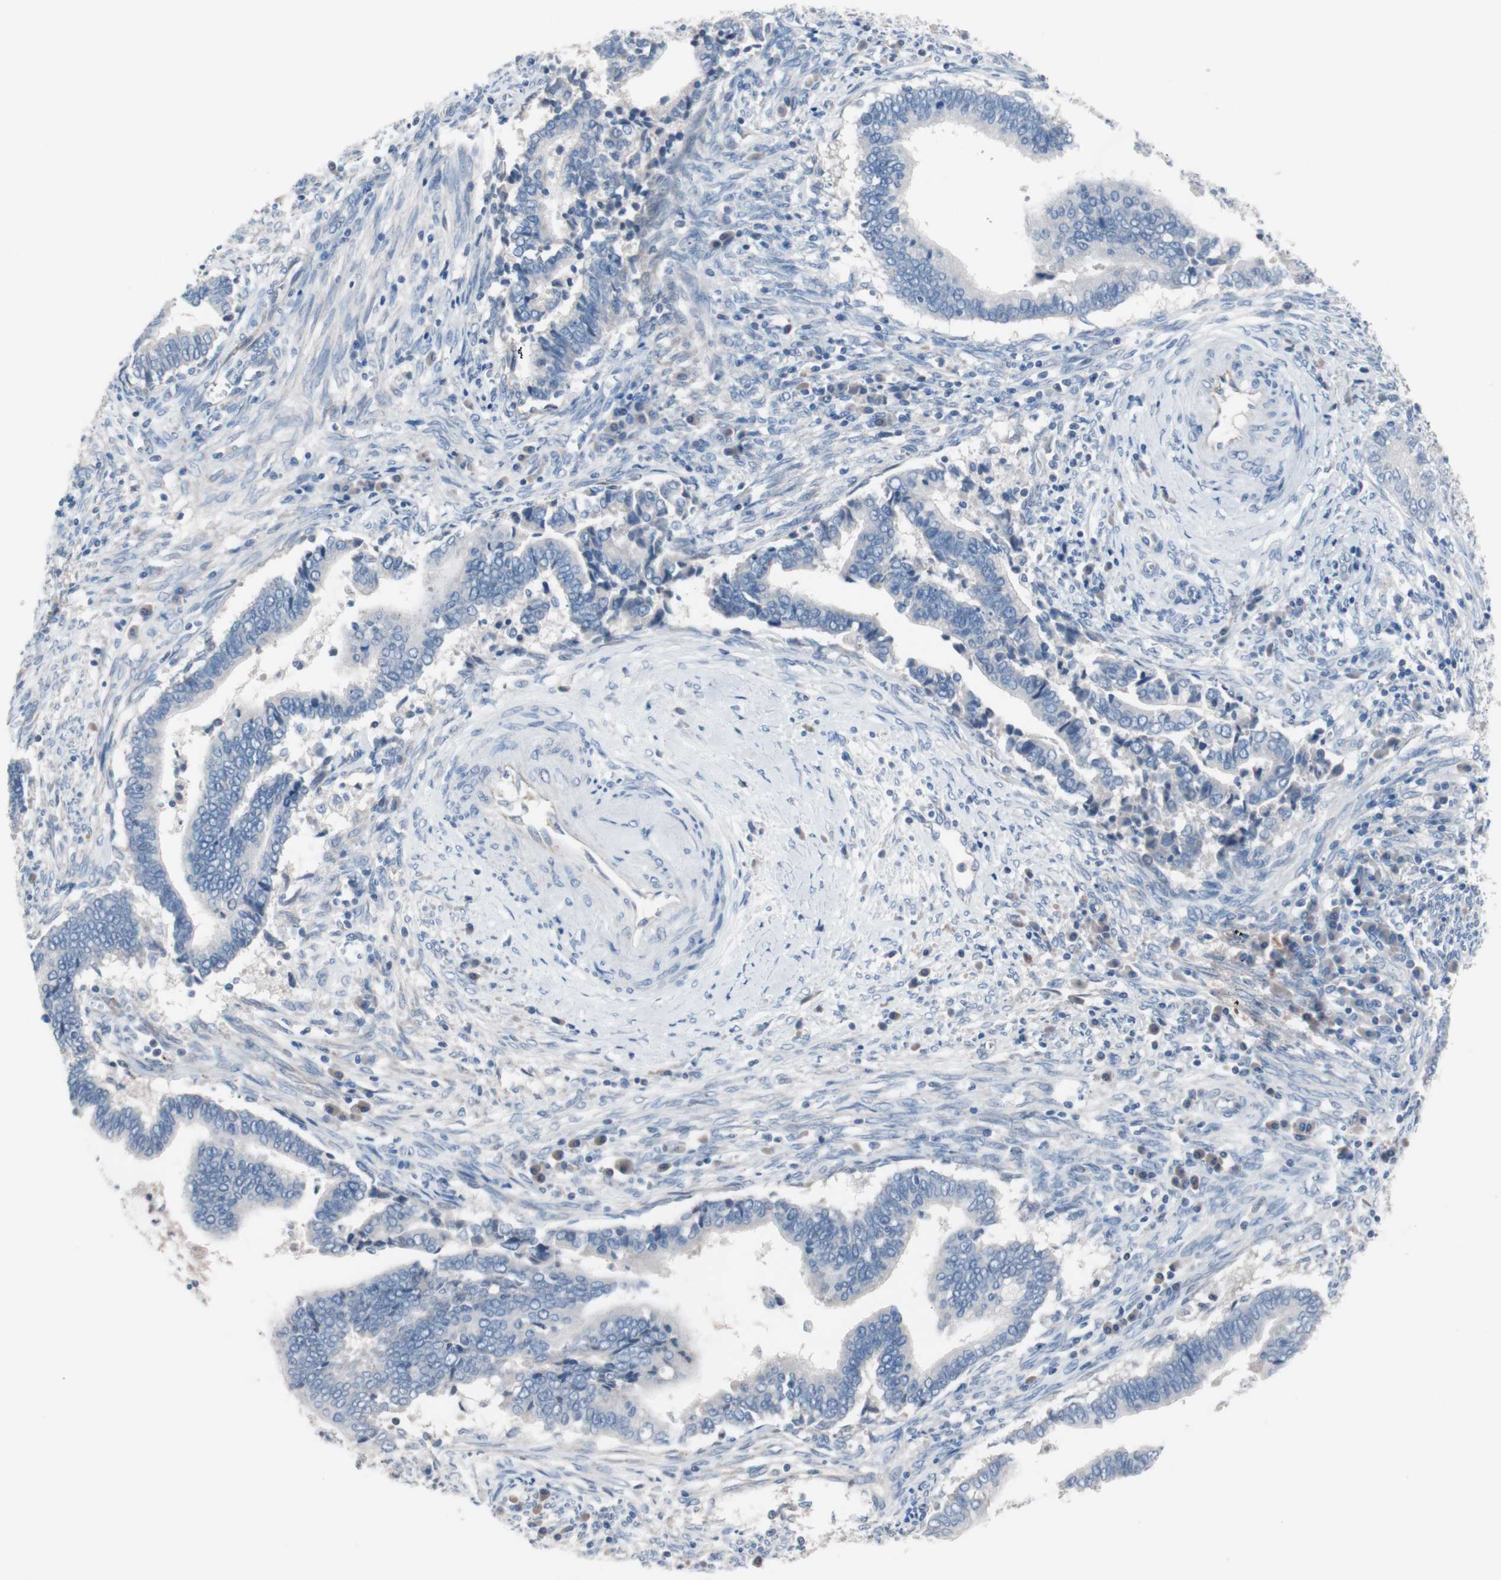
{"staining": {"intensity": "negative", "quantity": "none", "location": "none"}, "tissue": "cervical cancer", "cell_type": "Tumor cells", "image_type": "cancer", "snomed": [{"axis": "morphology", "description": "Adenocarcinoma, NOS"}, {"axis": "topography", "description": "Cervix"}], "caption": "Immunohistochemical staining of human adenocarcinoma (cervical) shows no significant staining in tumor cells. The staining was performed using DAB (3,3'-diaminobenzidine) to visualize the protein expression in brown, while the nuclei were stained in blue with hematoxylin (Magnification: 20x).", "gene": "ULBP1", "patient": {"sex": "female", "age": 44}}